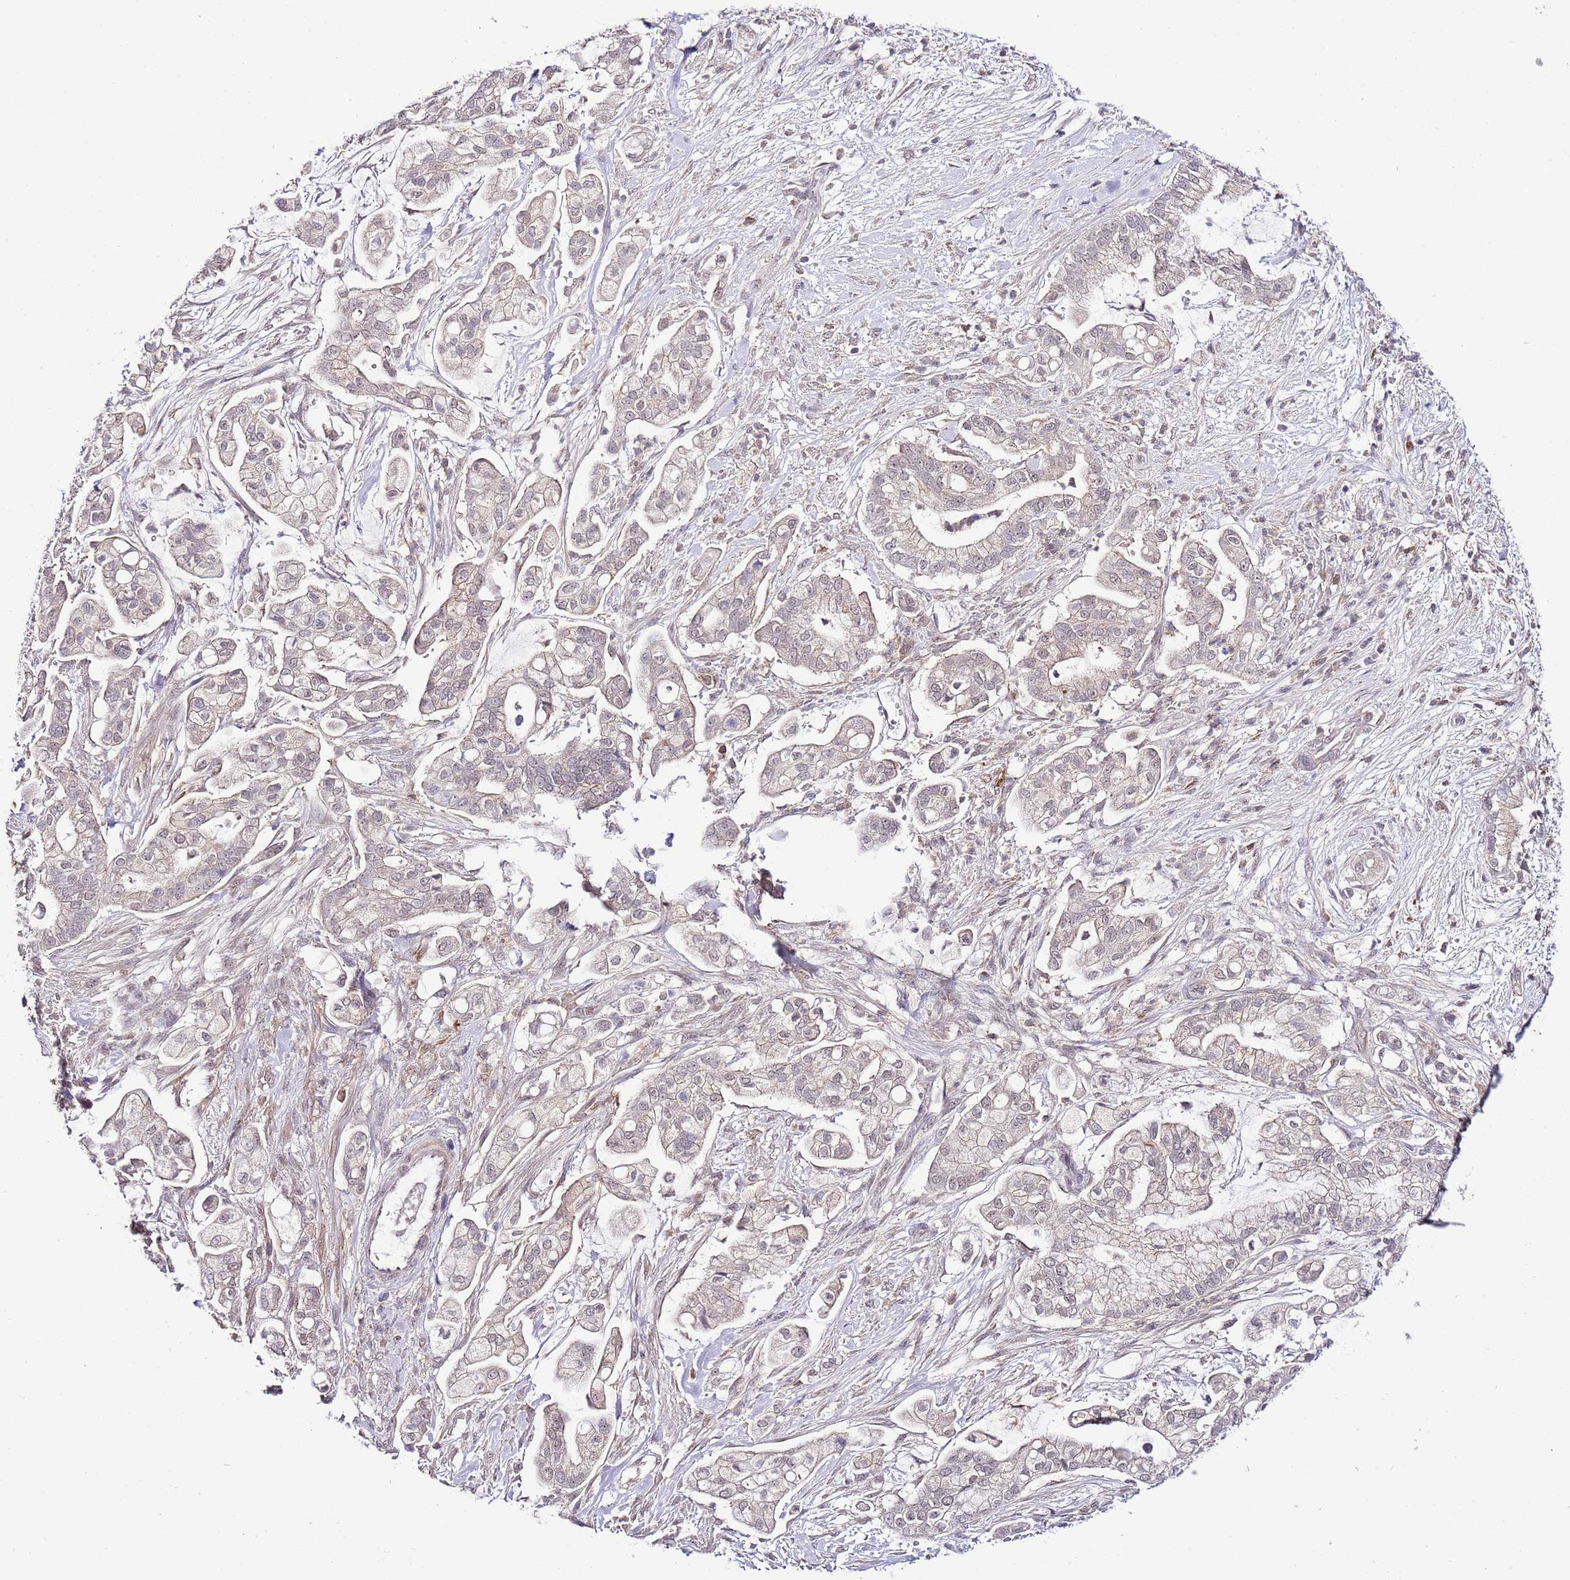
{"staining": {"intensity": "weak", "quantity": "<25%", "location": "cytoplasmic/membranous"}, "tissue": "pancreatic cancer", "cell_type": "Tumor cells", "image_type": "cancer", "snomed": [{"axis": "morphology", "description": "Adenocarcinoma, NOS"}, {"axis": "topography", "description": "Pancreas"}], "caption": "Pancreatic cancer was stained to show a protein in brown. There is no significant expression in tumor cells.", "gene": "EFHD1", "patient": {"sex": "female", "age": 69}}